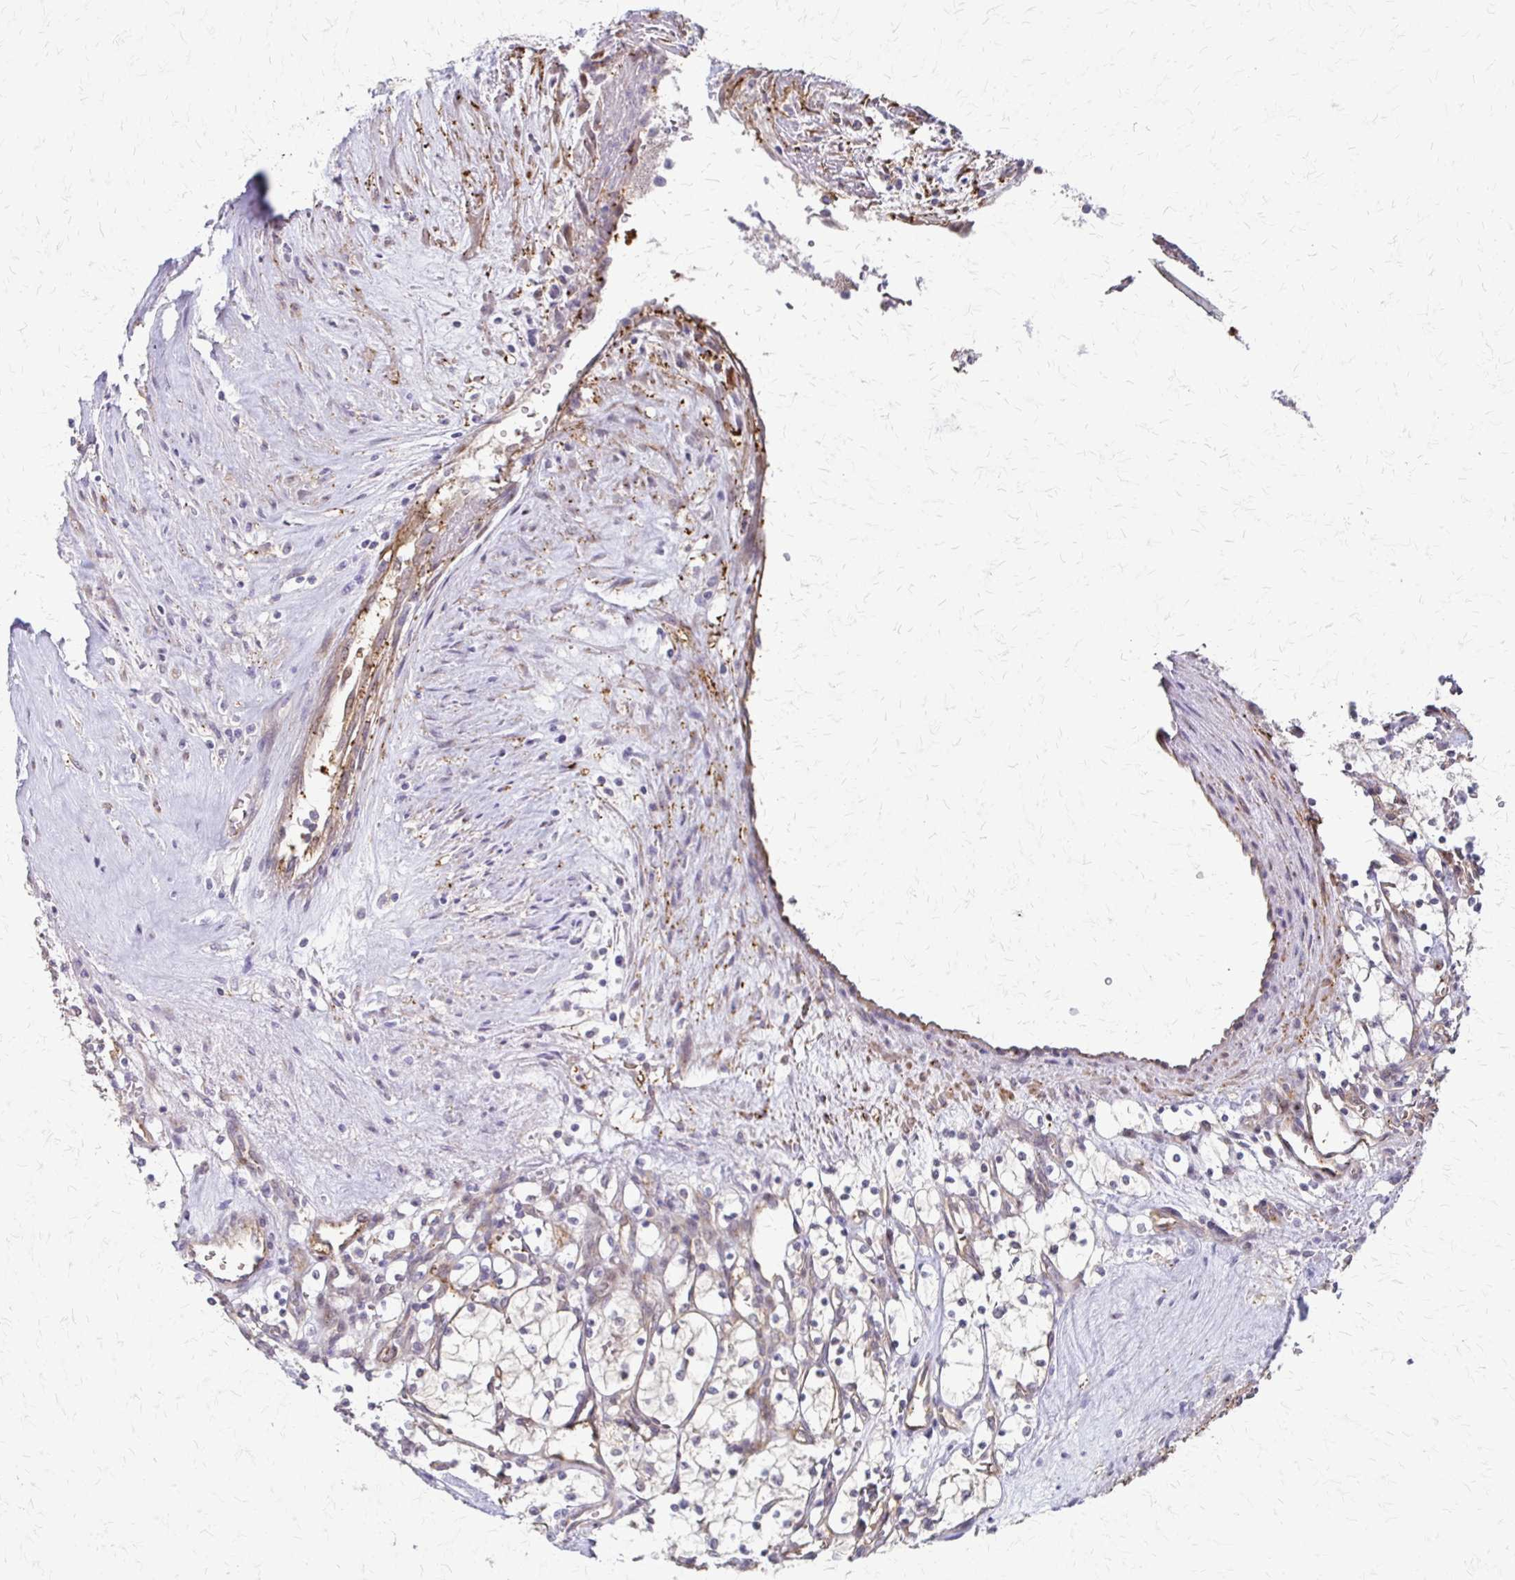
{"staining": {"intensity": "negative", "quantity": "none", "location": "none"}, "tissue": "renal cancer", "cell_type": "Tumor cells", "image_type": "cancer", "snomed": [{"axis": "morphology", "description": "Adenocarcinoma, NOS"}, {"axis": "topography", "description": "Kidney"}], "caption": "The micrograph displays no significant positivity in tumor cells of renal adenocarcinoma.", "gene": "CFL2", "patient": {"sex": "female", "age": 69}}